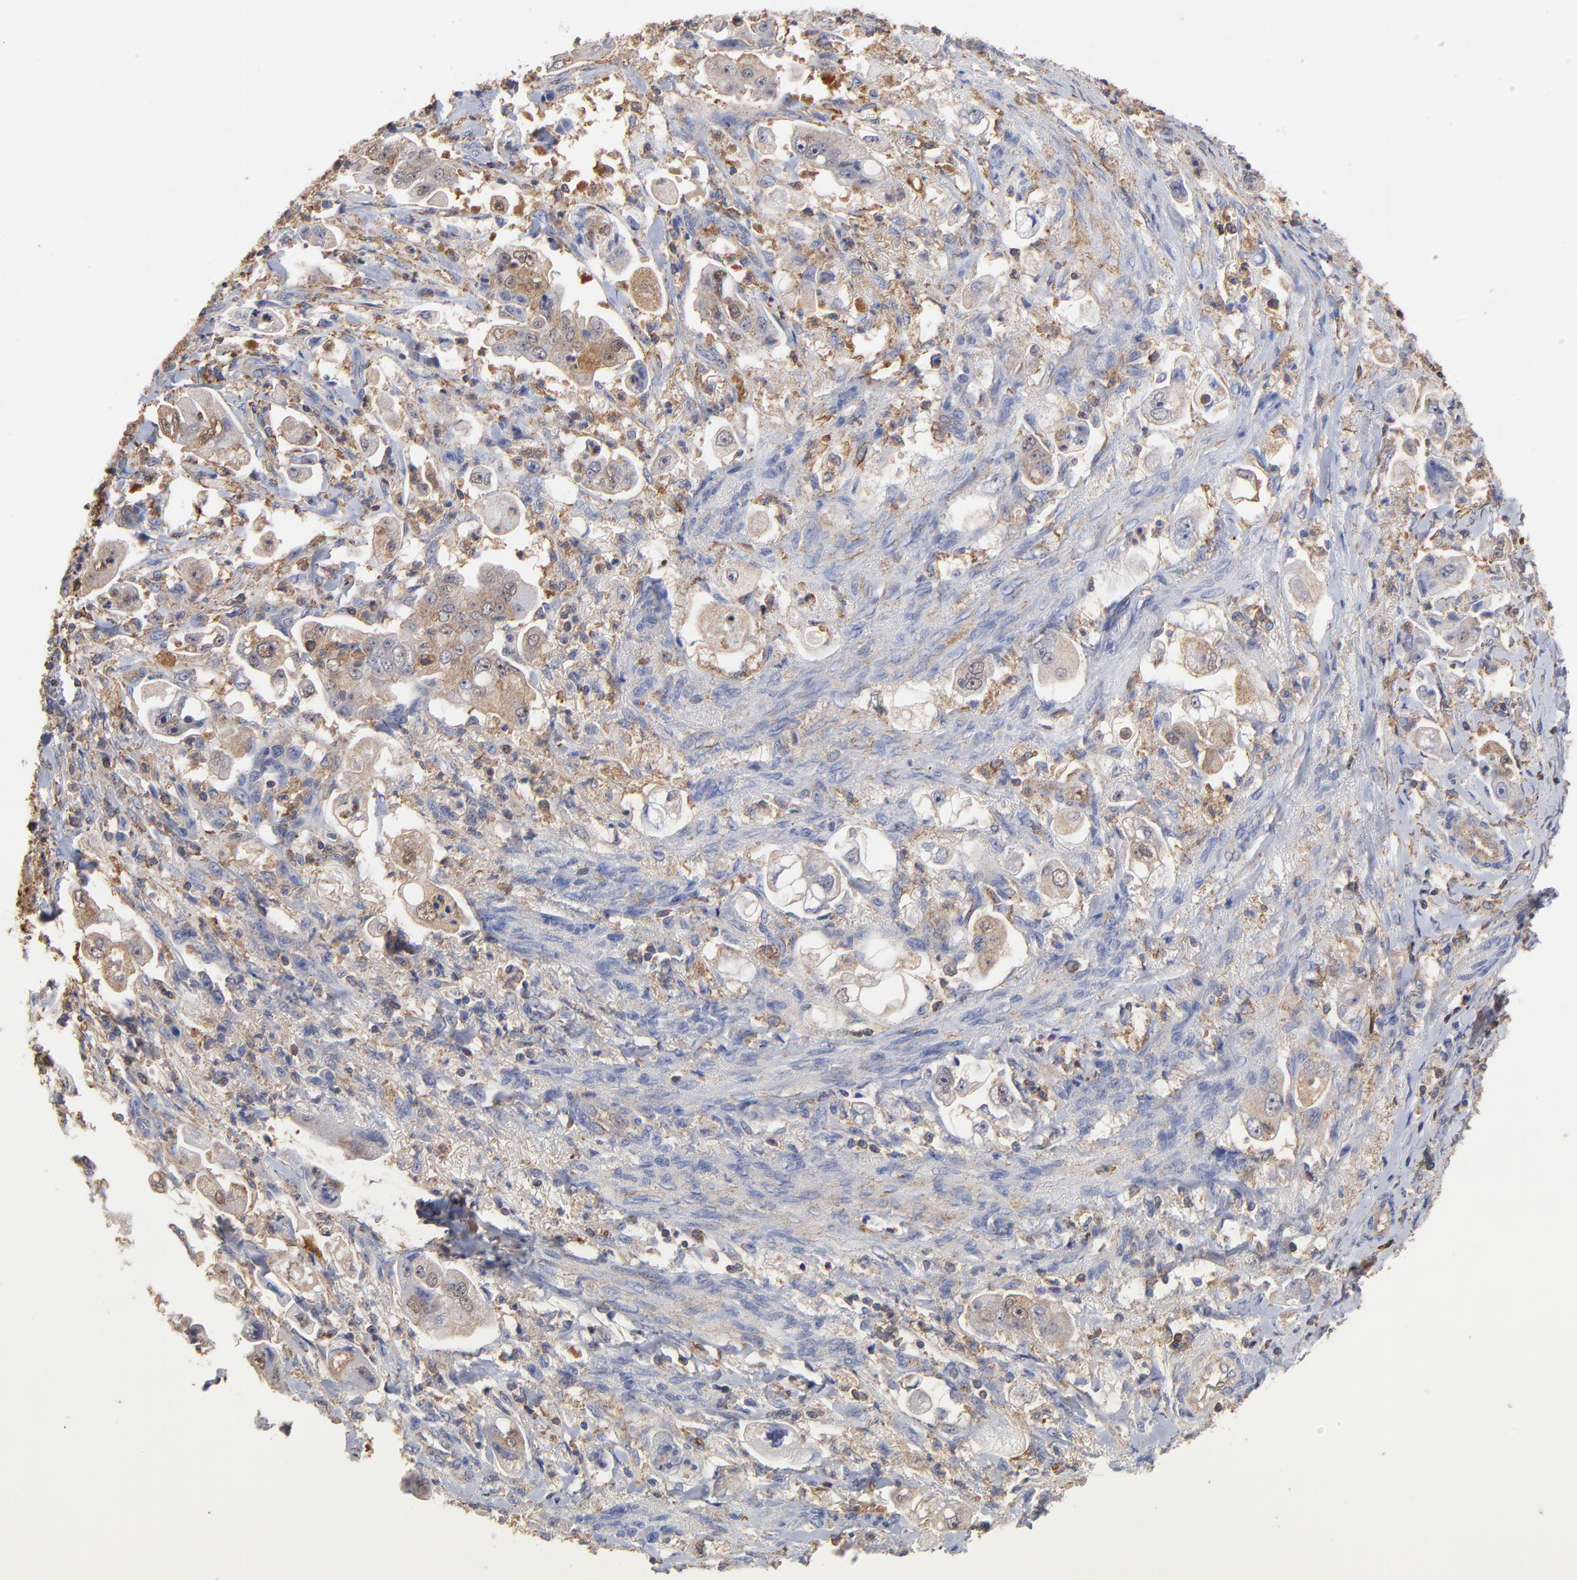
{"staining": {"intensity": "moderate", "quantity": ">75%", "location": "cytoplasmic/membranous"}, "tissue": "stomach cancer", "cell_type": "Tumor cells", "image_type": "cancer", "snomed": [{"axis": "morphology", "description": "Adenocarcinoma, NOS"}, {"axis": "topography", "description": "Stomach"}], "caption": "A brown stain labels moderate cytoplasmic/membranous positivity of a protein in human stomach cancer tumor cells. (DAB (3,3'-diaminobenzidine) IHC with brightfield microscopy, high magnification).", "gene": "ASL", "patient": {"sex": "male", "age": 62}}